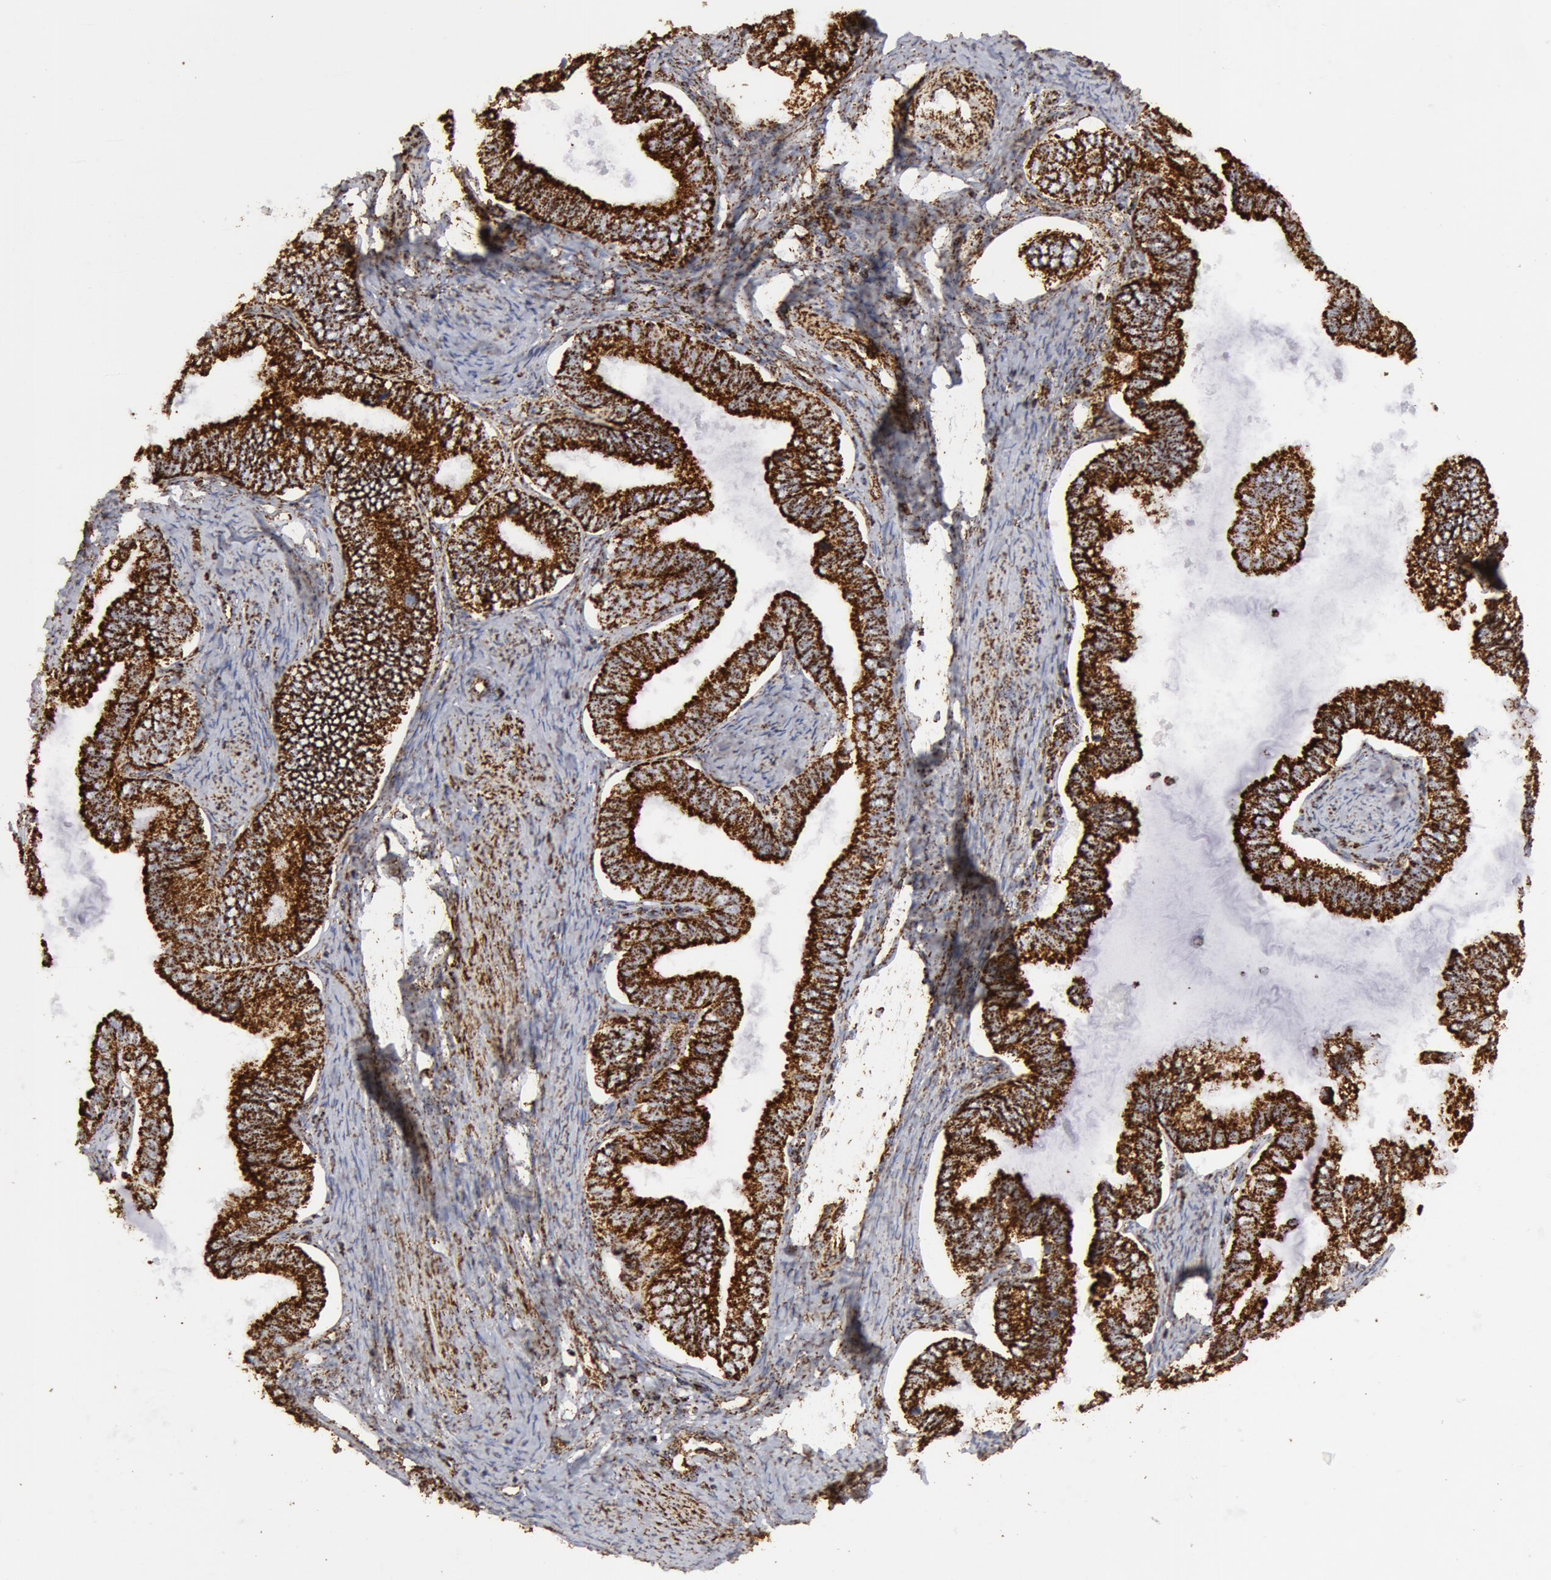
{"staining": {"intensity": "strong", "quantity": ">75%", "location": "cytoplasmic/membranous"}, "tissue": "cervical cancer", "cell_type": "Tumor cells", "image_type": "cancer", "snomed": [{"axis": "morphology", "description": "Adenocarcinoma, NOS"}, {"axis": "topography", "description": "Cervix"}], "caption": "Immunohistochemical staining of cervical cancer (adenocarcinoma) exhibits high levels of strong cytoplasmic/membranous staining in approximately >75% of tumor cells.", "gene": "ATP5F1B", "patient": {"sex": "female", "age": 49}}